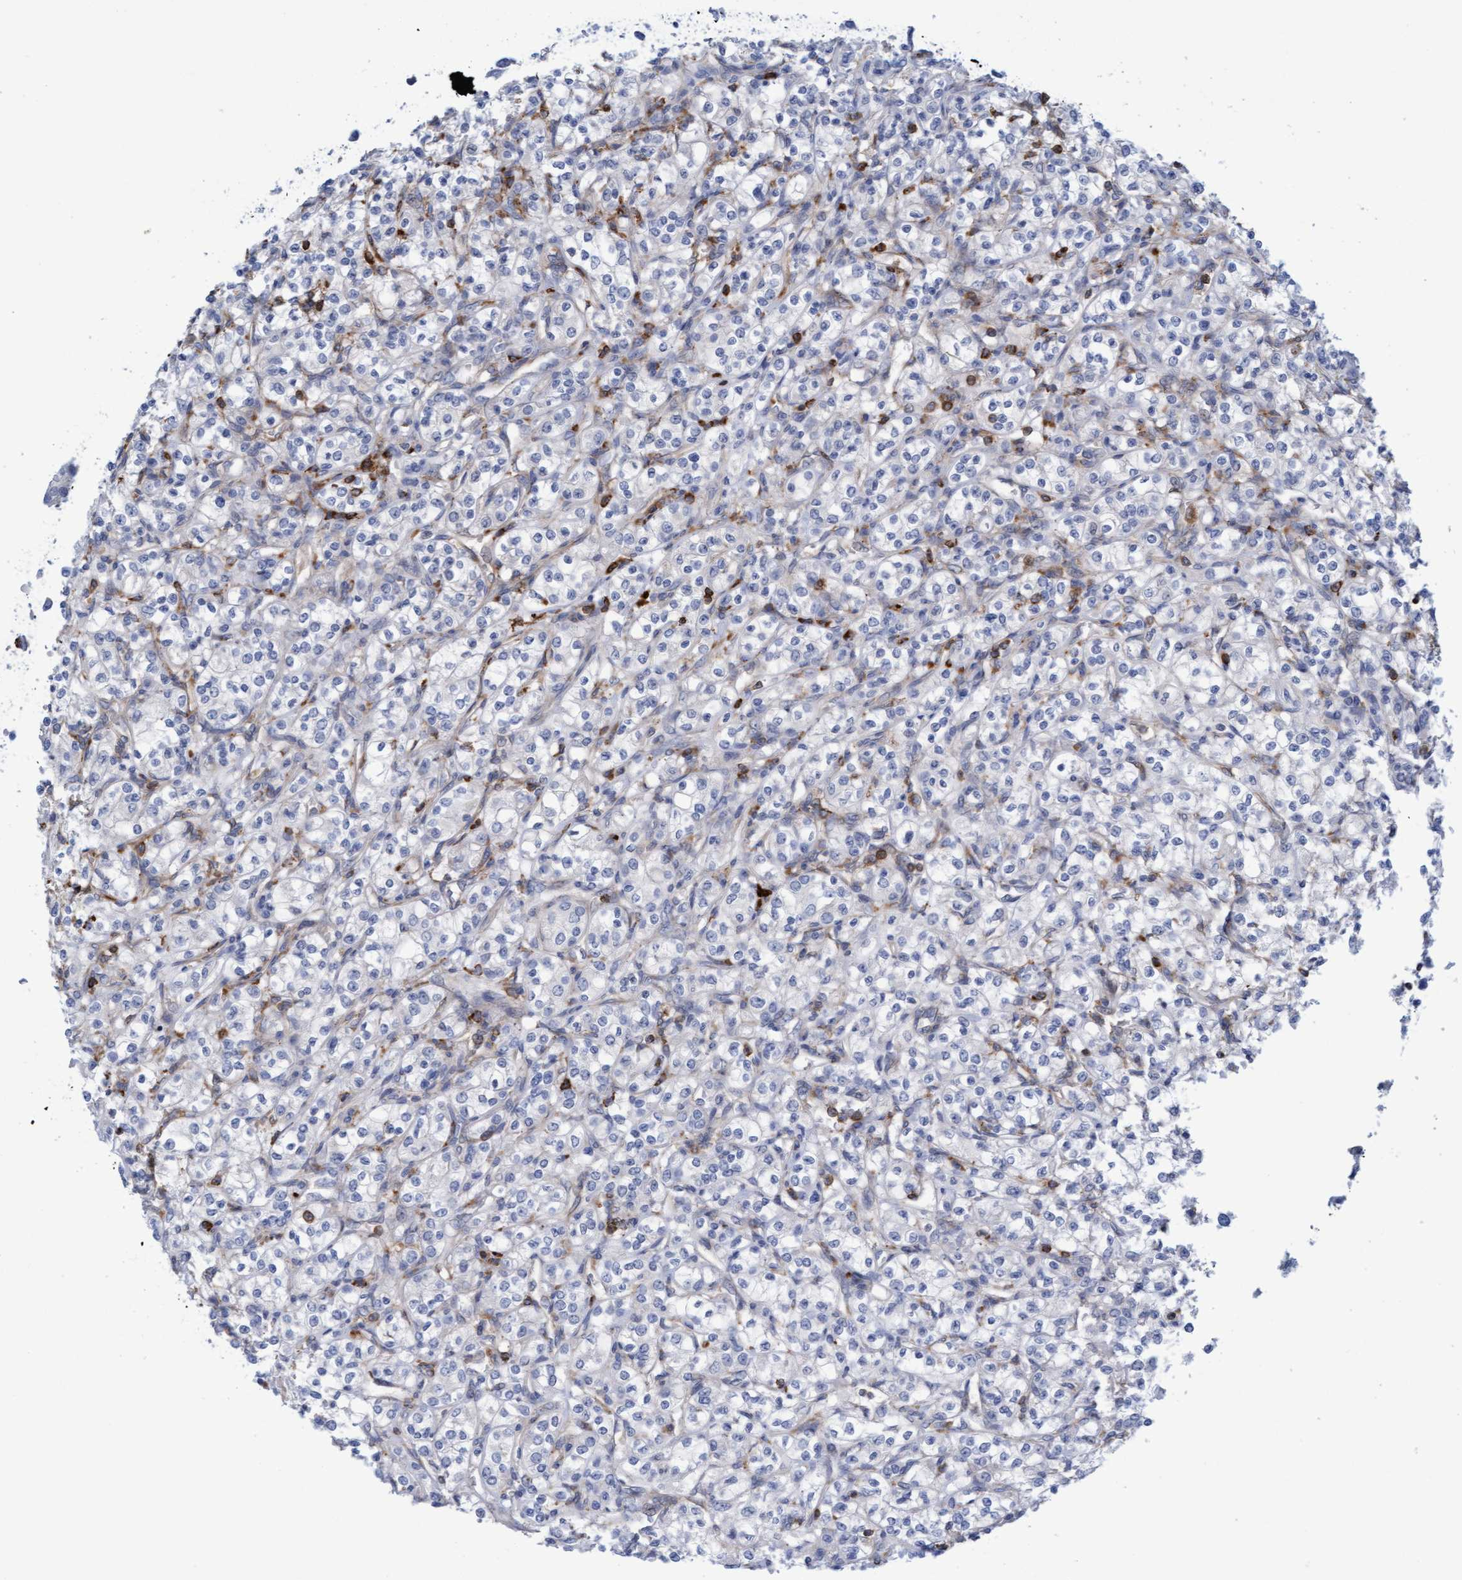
{"staining": {"intensity": "negative", "quantity": "none", "location": "none"}, "tissue": "renal cancer", "cell_type": "Tumor cells", "image_type": "cancer", "snomed": [{"axis": "morphology", "description": "Adenocarcinoma, NOS"}, {"axis": "topography", "description": "Kidney"}], "caption": "Tumor cells are negative for protein expression in human renal cancer.", "gene": "FNBP1", "patient": {"sex": "male", "age": 77}}